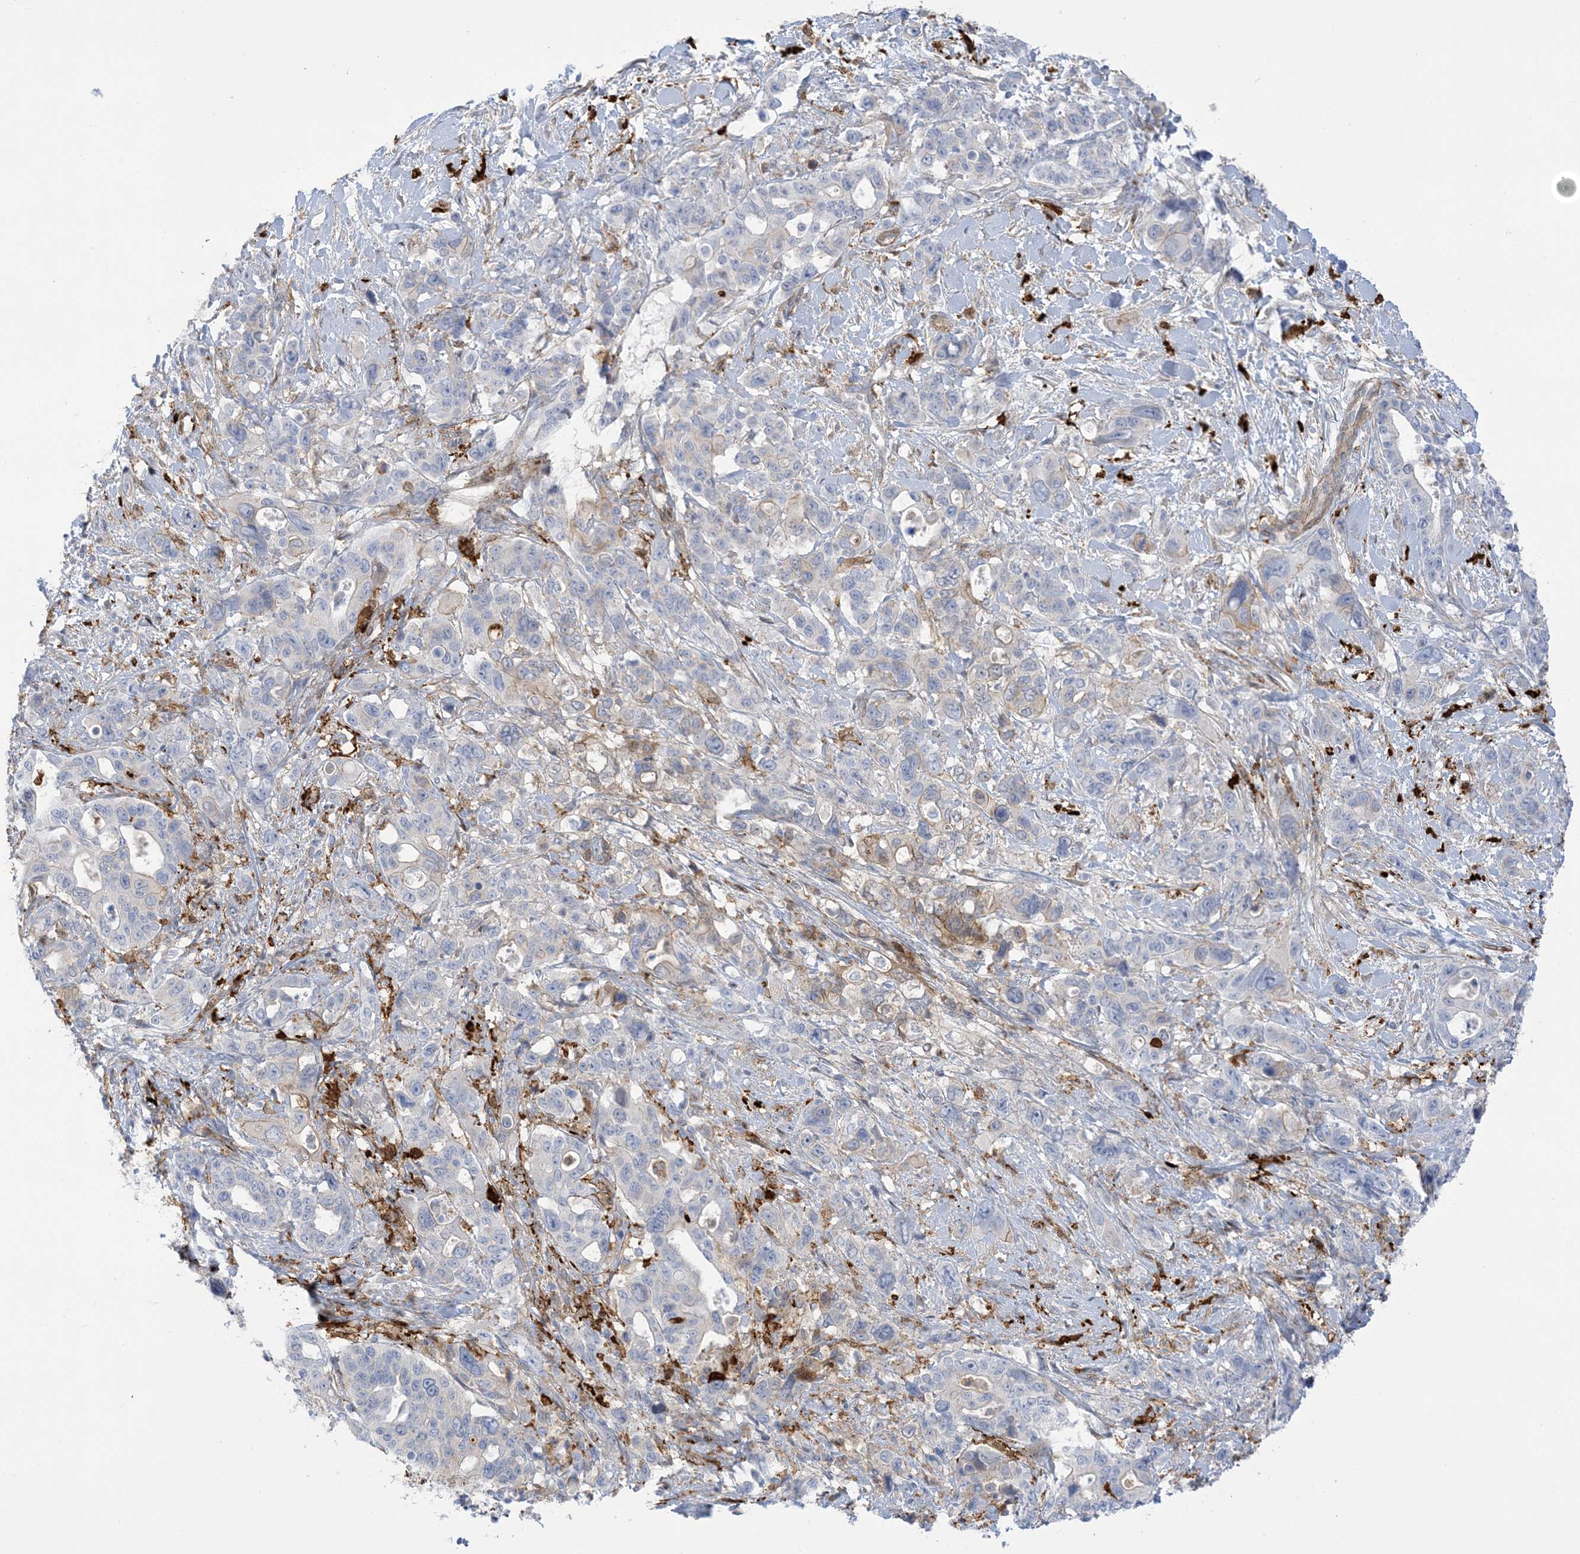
{"staining": {"intensity": "negative", "quantity": "none", "location": "none"}, "tissue": "pancreatic cancer", "cell_type": "Tumor cells", "image_type": "cancer", "snomed": [{"axis": "morphology", "description": "Adenocarcinoma, NOS"}, {"axis": "topography", "description": "Pancreas"}], "caption": "Pancreatic cancer stained for a protein using IHC demonstrates no expression tumor cells.", "gene": "ICMT", "patient": {"sex": "male", "age": 46}}